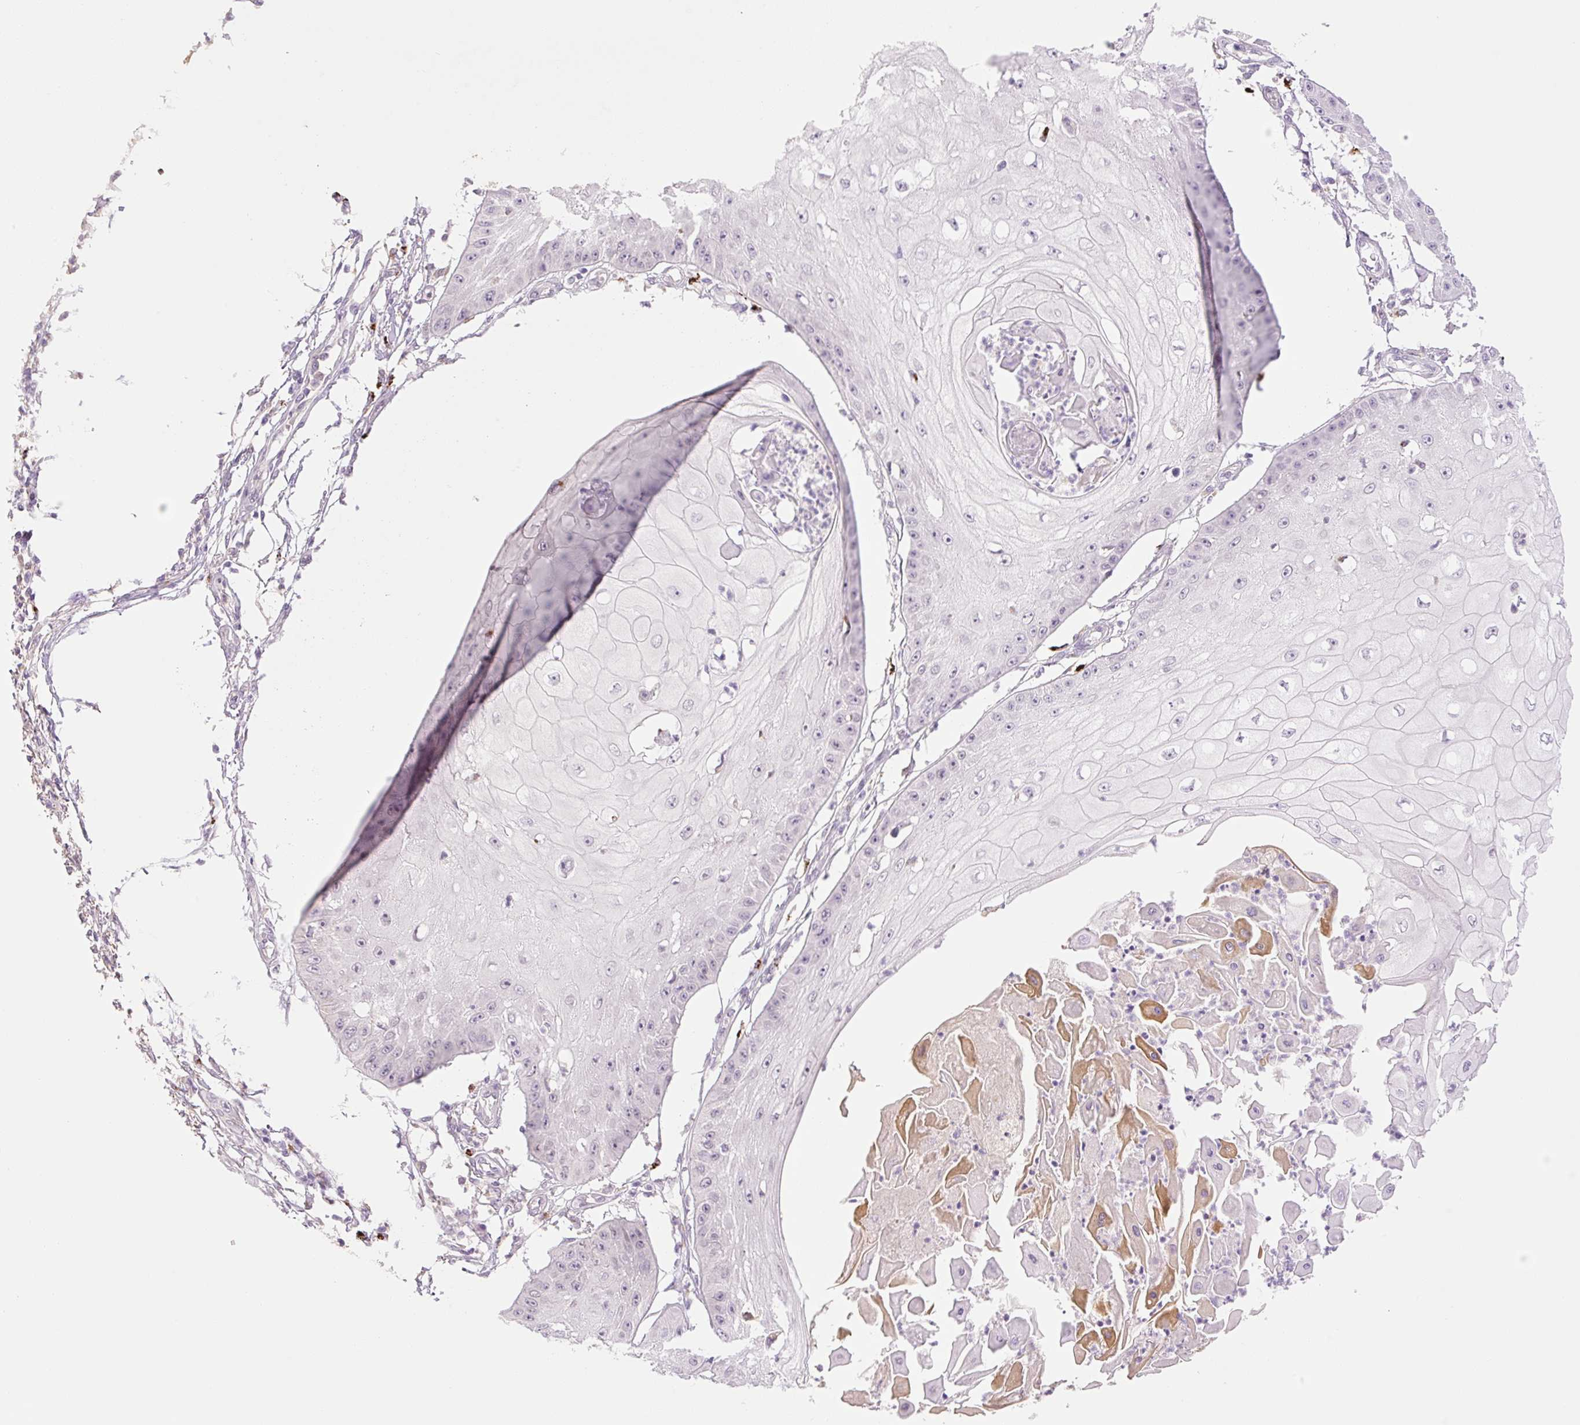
{"staining": {"intensity": "negative", "quantity": "none", "location": "none"}, "tissue": "skin cancer", "cell_type": "Tumor cells", "image_type": "cancer", "snomed": [{"axis": "morphology", "description": "Squamous cell carcinoma, NOS"}, {"axis": "topography", "description": "Skin"}], "caption": "Skin cancer was stained to show a protein in brown. There is no significant positivity in tumor cells. The staining was performed using DAB (3,3'-diaminobenzidine) to visualize the protein expression in brown, while the nuclei were stained in blue with hematoxylin (Magnification: 20x).", "gene": "SPRYD4", "patient": {"sex": "male", "age": 70}}